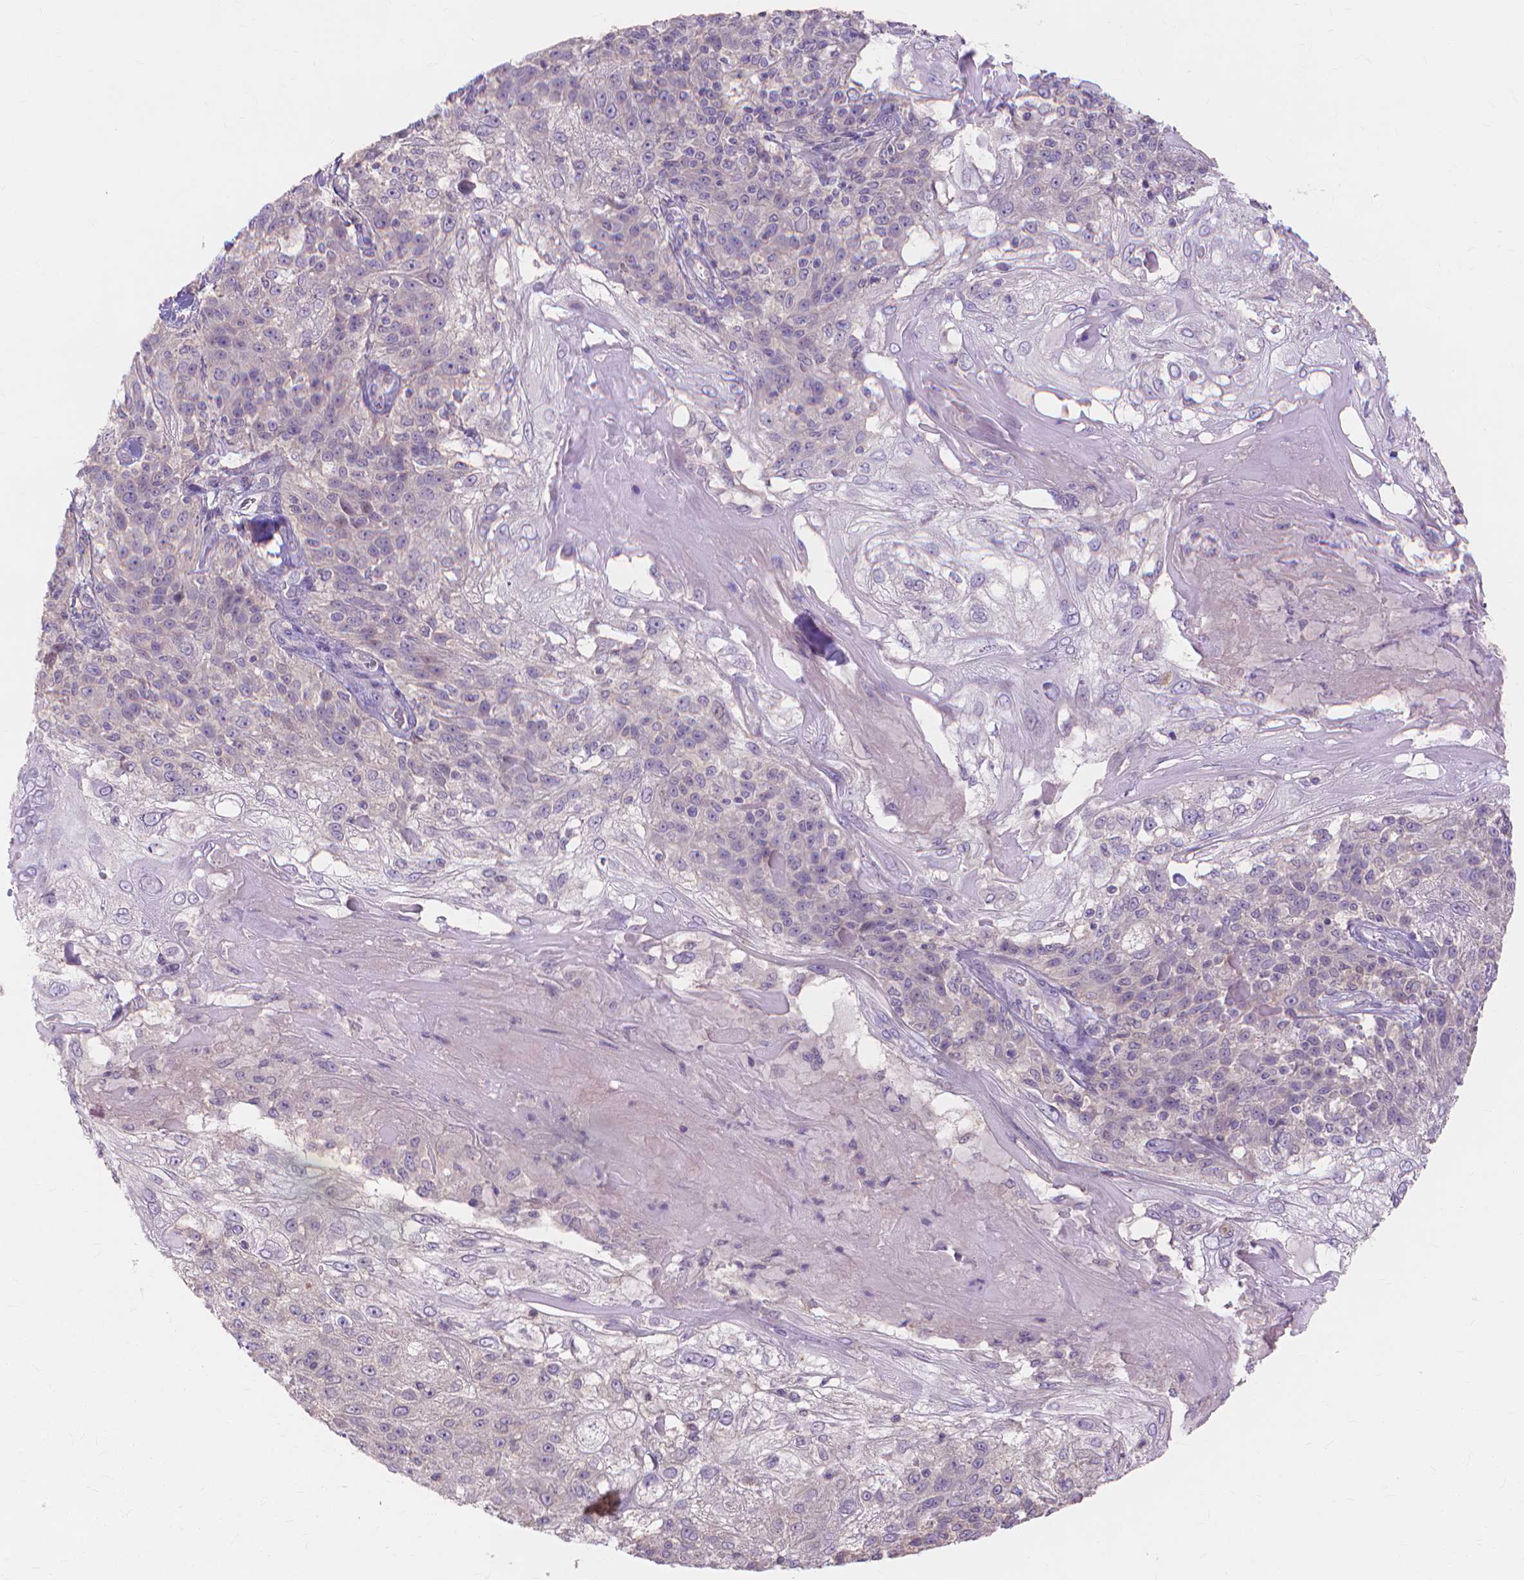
{"staining": {"intensity": "negative", "quantity": "none", "location": "none"}, "tissue": "skin cancer", "cell_type": "Tumor cells", "image_type": "cancer", "snomed": [{"axis": "morphology", "description": "Normal tissue, NOS"}, {"axis": "morphology", "description": "Squamous cell carcinoma, NOS"}, {"axis": "topography", "description": "Skin"}], "caption": "Immunohistochemical staining of skin cancer reveals no significant expression in tumor cells.", "gene": "PRDM13", "patient": {"sex": "female", "age": 83}}